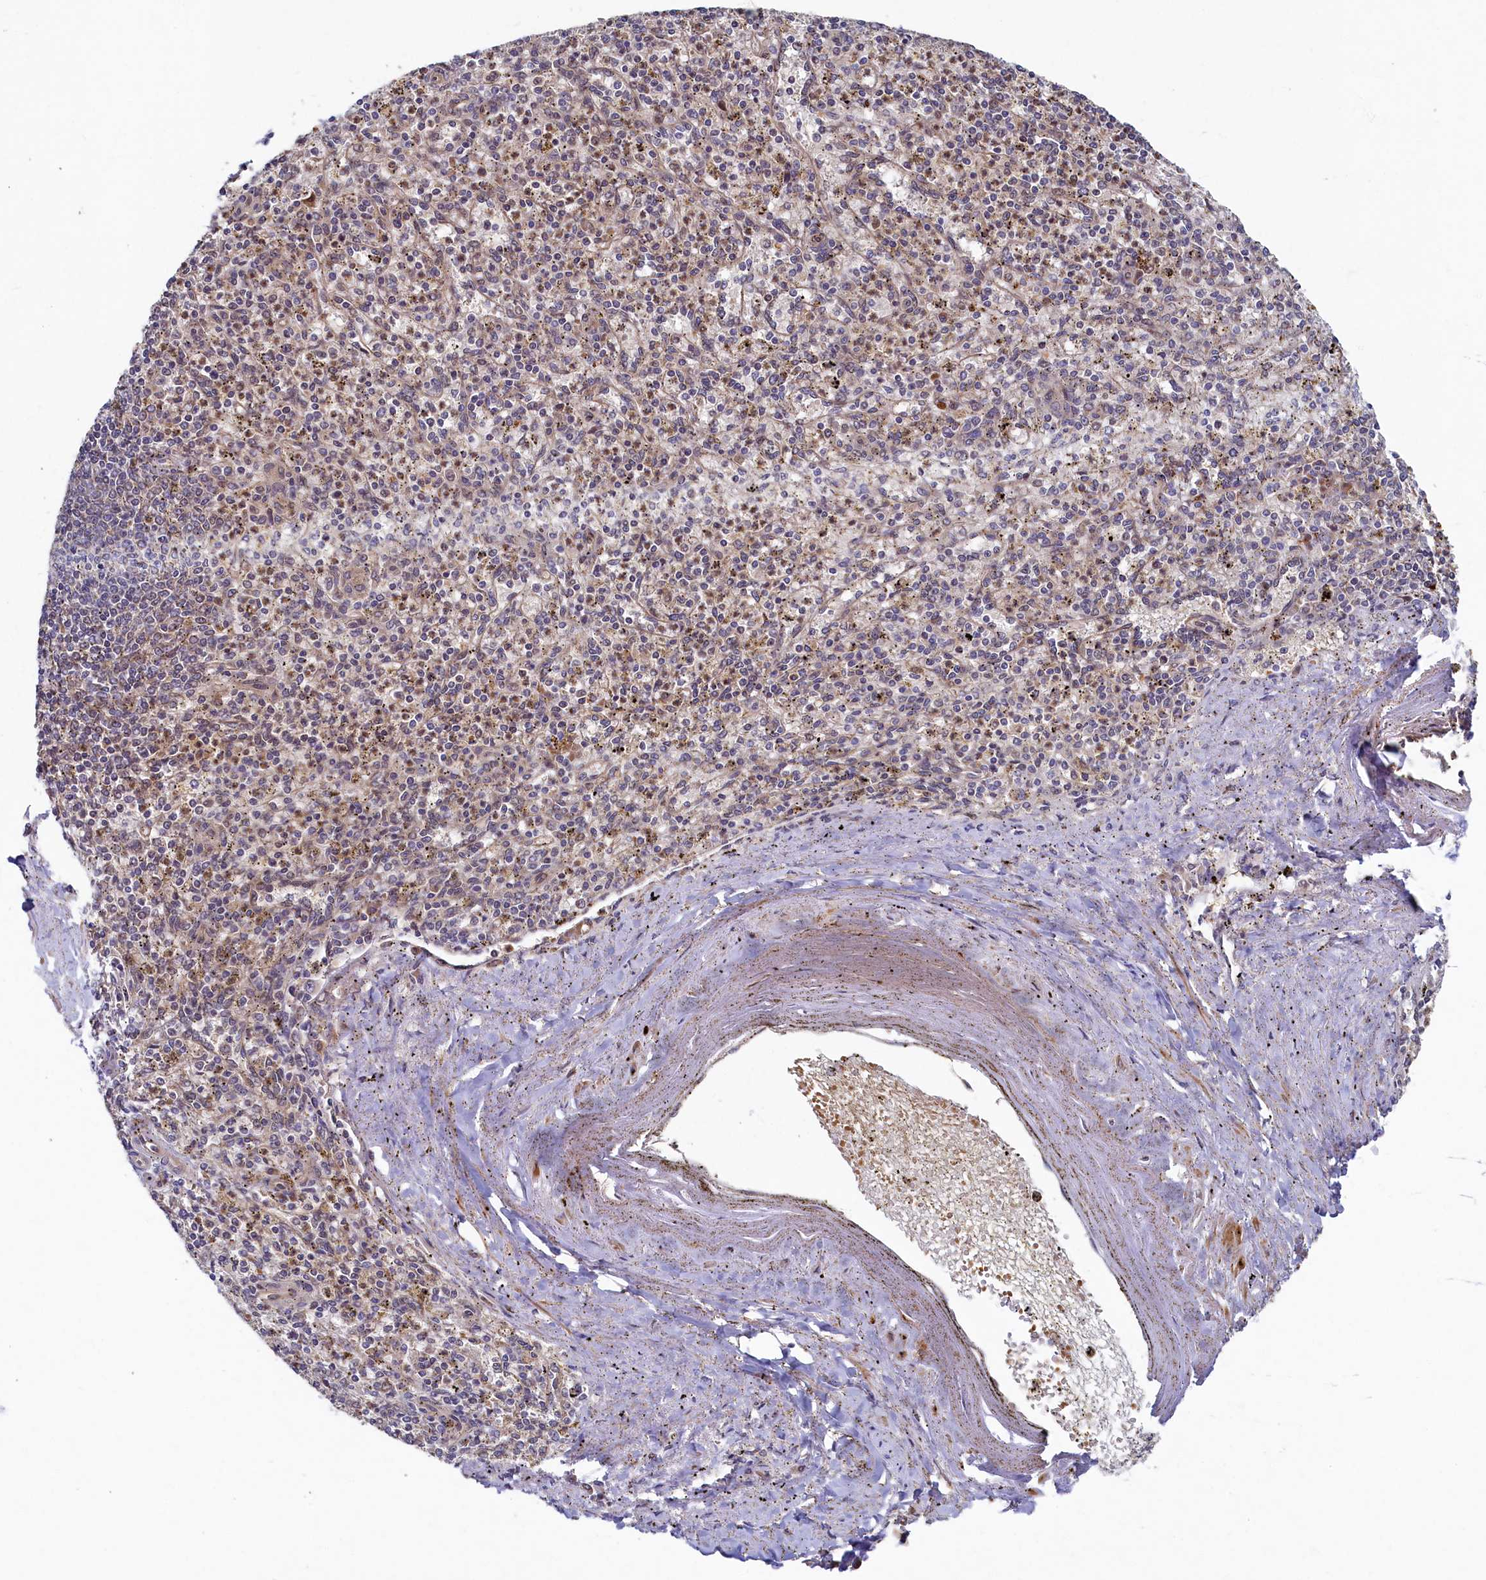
{"staining": {"intensity": "moderate", "quantity": "25%-75%", "location": "cytoplasmic/membranous,nuclear"}, "tissue": "spleen", "cell_type": "Cells in red pulp", "image_type": "normal", "snomed": [{"axis": "morphology", "description": "Normal tissue, NOS"}, {"axis": "topography", "description": "Spleen"}], "caption": "Protein staining exhibits moderate cytoplasmic/membranous,nuclear expression in approximately 25%-75% of cells in red pulp in unremarkable spleen.", "gene": "CEP20", "patient": {"sex": "male", "age": 72}}